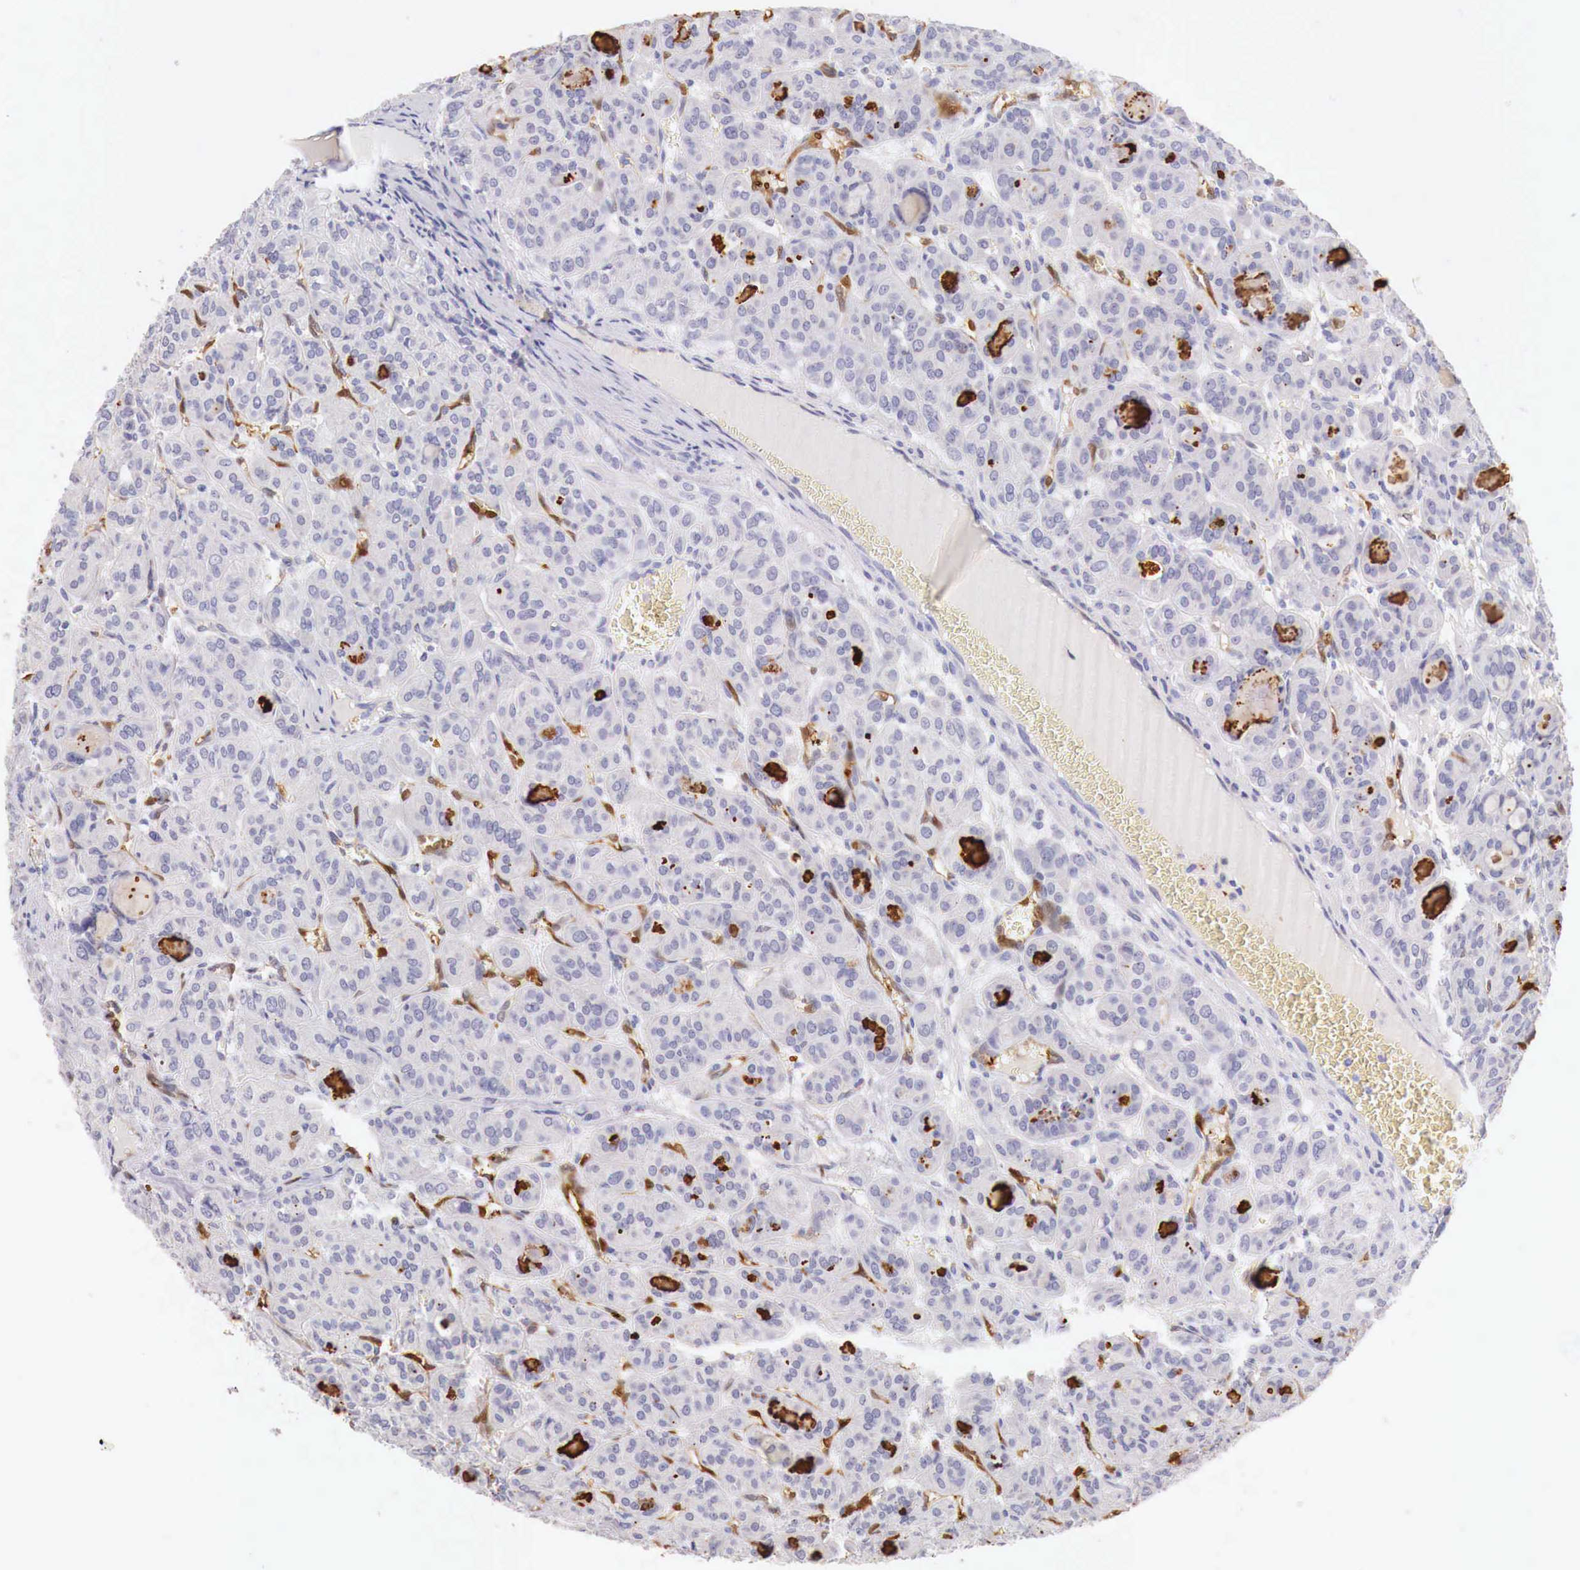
{"staining": {"intensity": "weak", "quantity": "<25%", "location": "cytoplasmic/membranous"}, "tissue": "thyroid cancer", "cell_type": "Tumor cells", "image_type": "cancer", "snomed": [{"axis": "morphology", "description": "Follicular adenoma carcinoma, NOS"}, {"axis": "topography", "description": "Thyroid gland"}], "caption": "DAB immunohistochemical staining of human follicular adenoma carcinoma (thyroid) reveals no significant staining in tumor cells.", "gene": "ITIH6", "patient": {"sex": "female", "age": 71}}